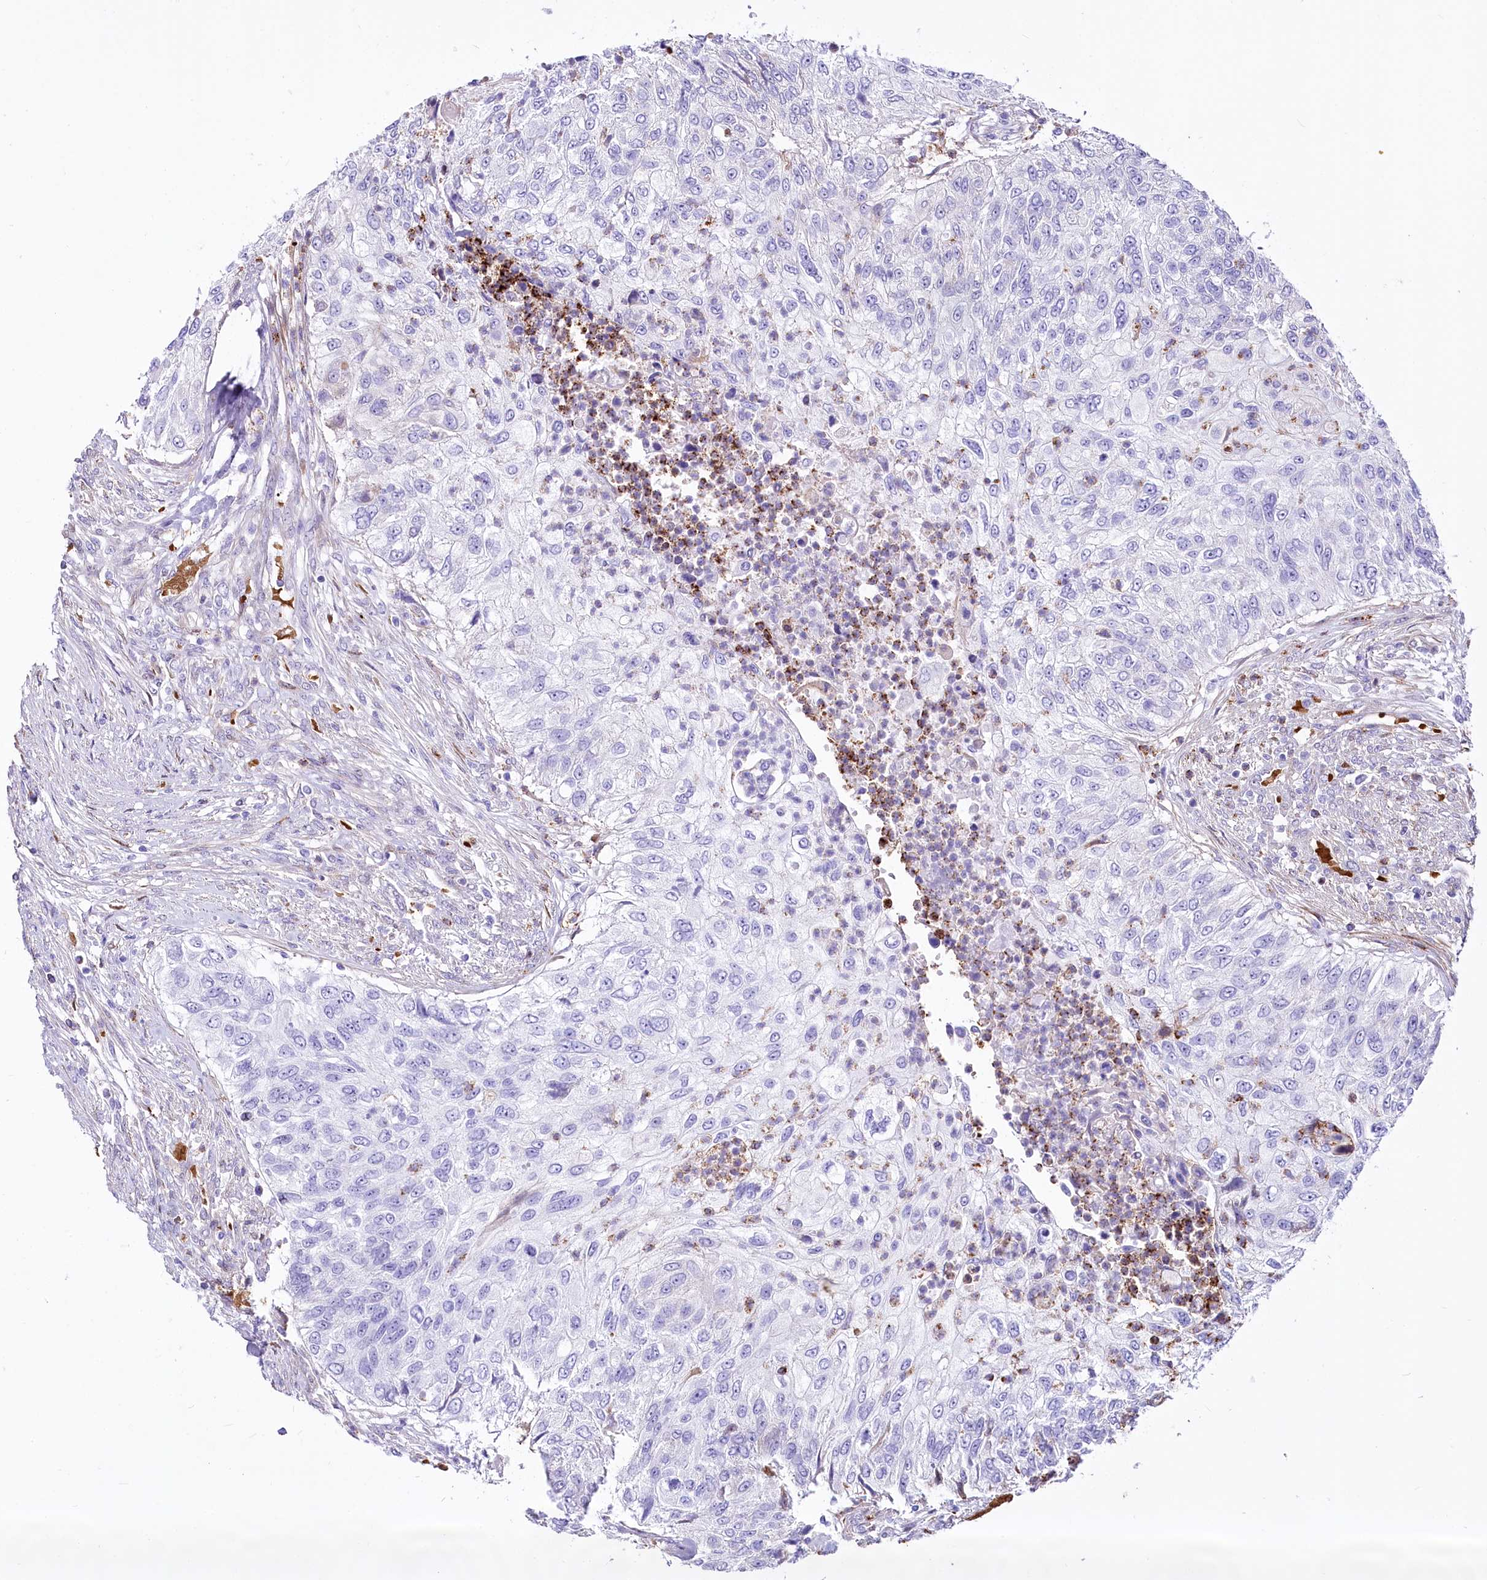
{"staining": {"intensity": "negative", "quantity": "none", "location": "none"}, "tissue": "urothelial cancer", "cell_type": "Tumor cells", "image_type": "cancer", "snomed": [{"axis": "morphology", "description": "Urothelial carcinoma, High grade"}, {"axis": "topography", "description": "Urinary bladder"}], "caption": "Immunohistochemistry histopathology image of neoplastic tissue: urothelial carcinoma (high-grade) stained with DAB (3,3'-diaminobenzidine) displays no significant protein staining in tumor cells.", "gene": "PTMS", "patient": {"sex": "female", "age": 60}}